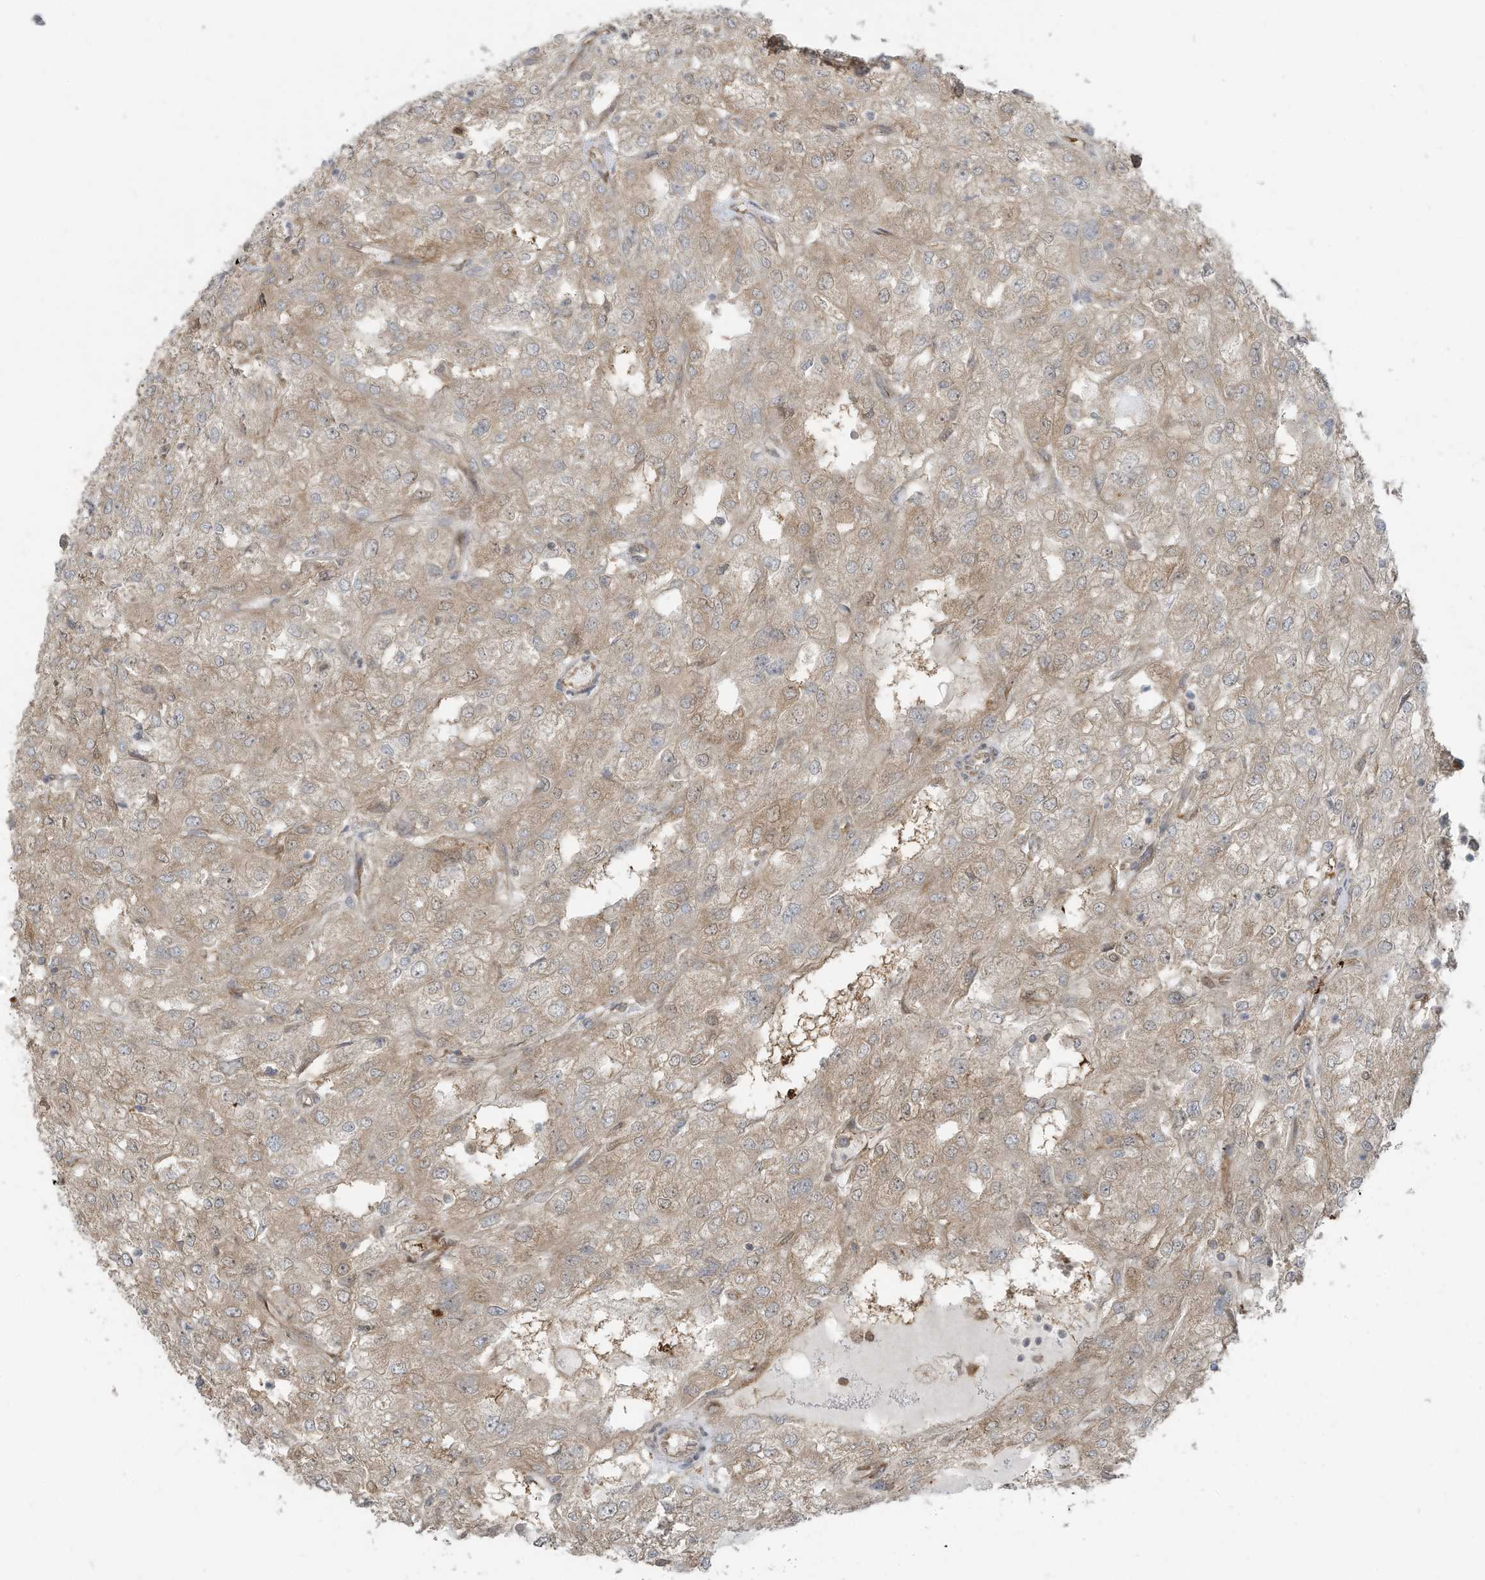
{"staining": {"intensity": "weak", "quantity": ">75%", "location": "cytoplasmic/membranous"}, "tissue": "renal cancer", "cell_type": "Tumor cells", "image_type": "cancer", "snomed": [{"axis": "morphology", "description": "Adenocarcinoma, NOS"}, {"axis": "topography", "description": "Kidney"}], "caption": "There is low levels of weak cytoplasmic/membranous positivity in tumor cells of renal cancer, as demonstrated by immunohistochemical staining (brown color).", "gene": "USE1", "patient": {"sex": "female", "age": 54}}